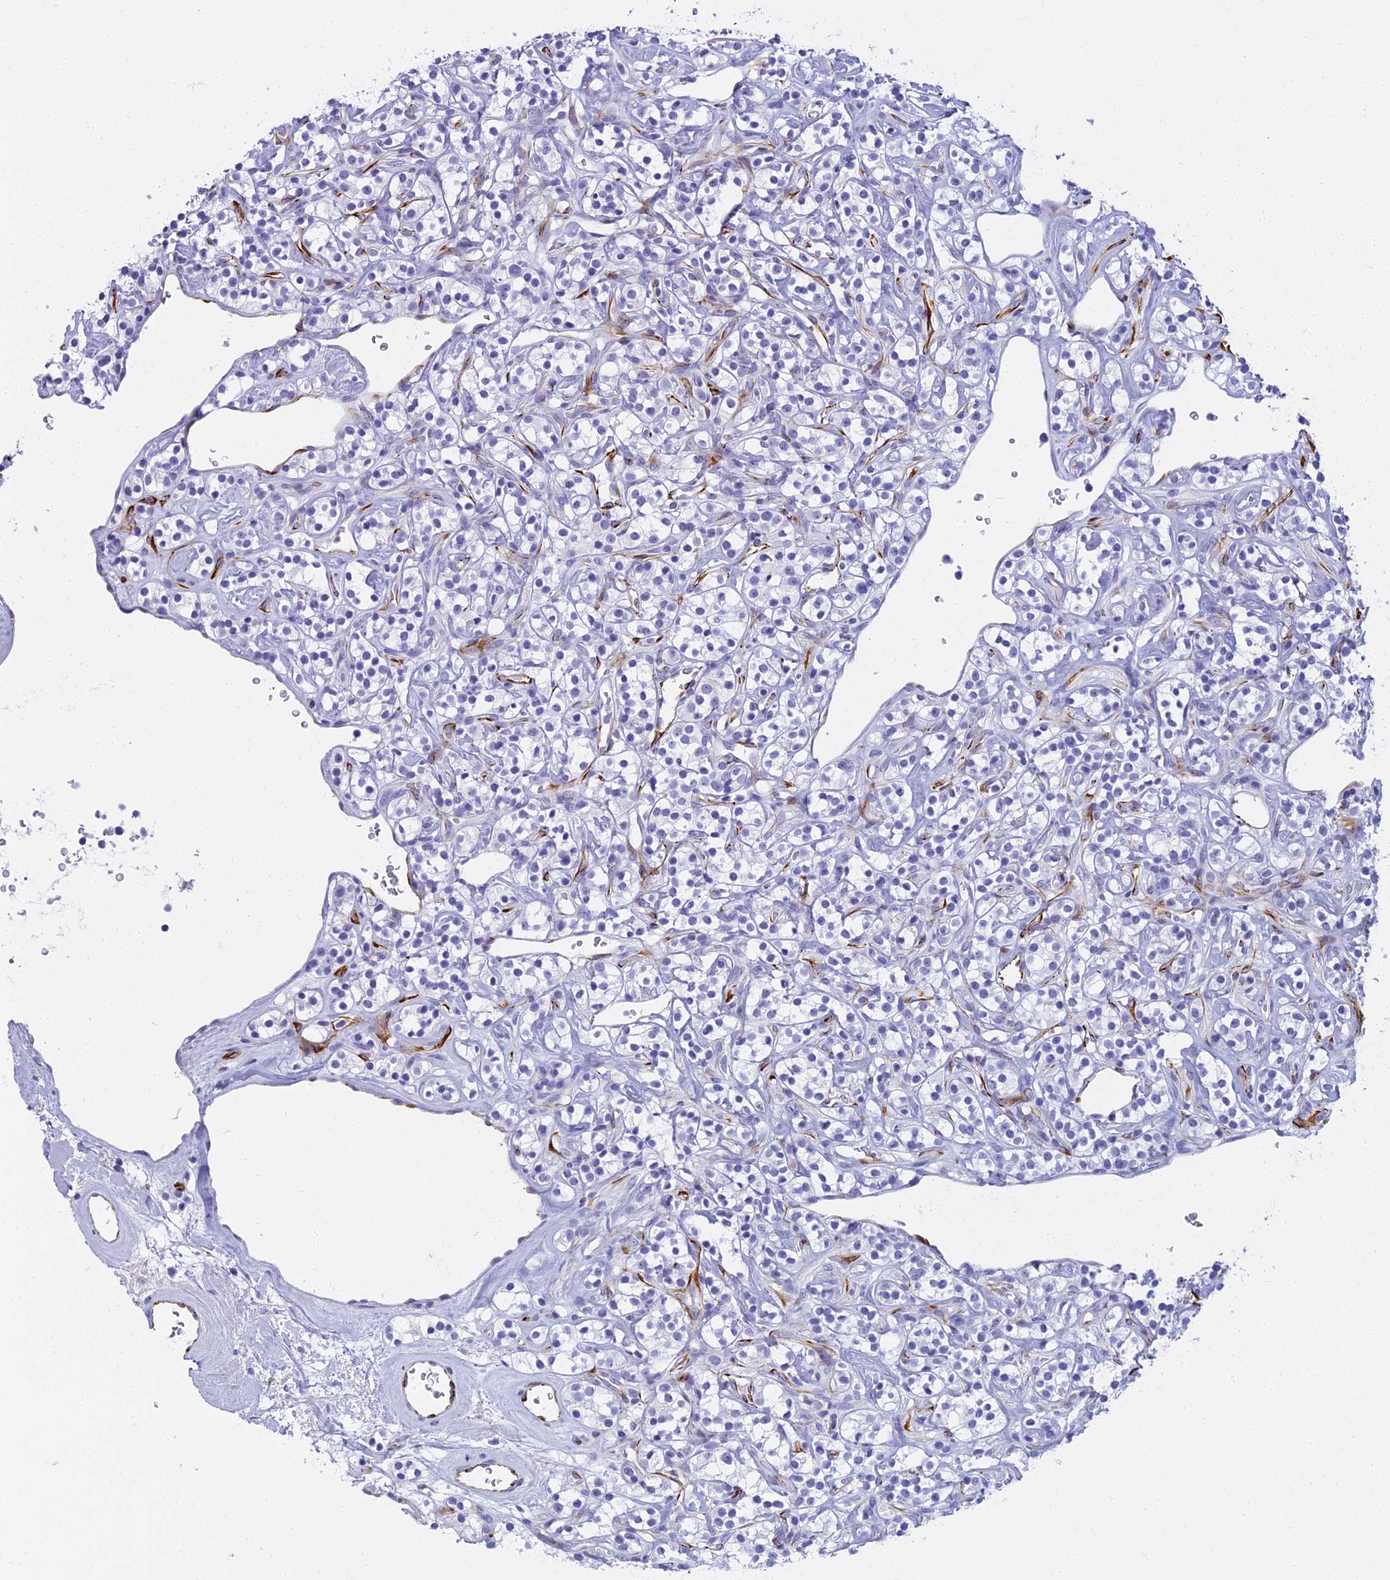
{"staining": {"intensity": "negative", "quantity": "none", "location": "none"}, "tissue": "renal cancer", "cell_type": "Tumor cells", "image_type": "cancer", "snomed": [{"axis": "morphology", "description": "Adenocarcinoma, NOS"}, {"axis": "topography", "description": "Kidney"}], "caption": "IHC of renal cancer (adenocarcinoma) exhibits no expression in tumor cells.", "gene": "EVI2A", "patient": {"sex": "male", "age": 77}}